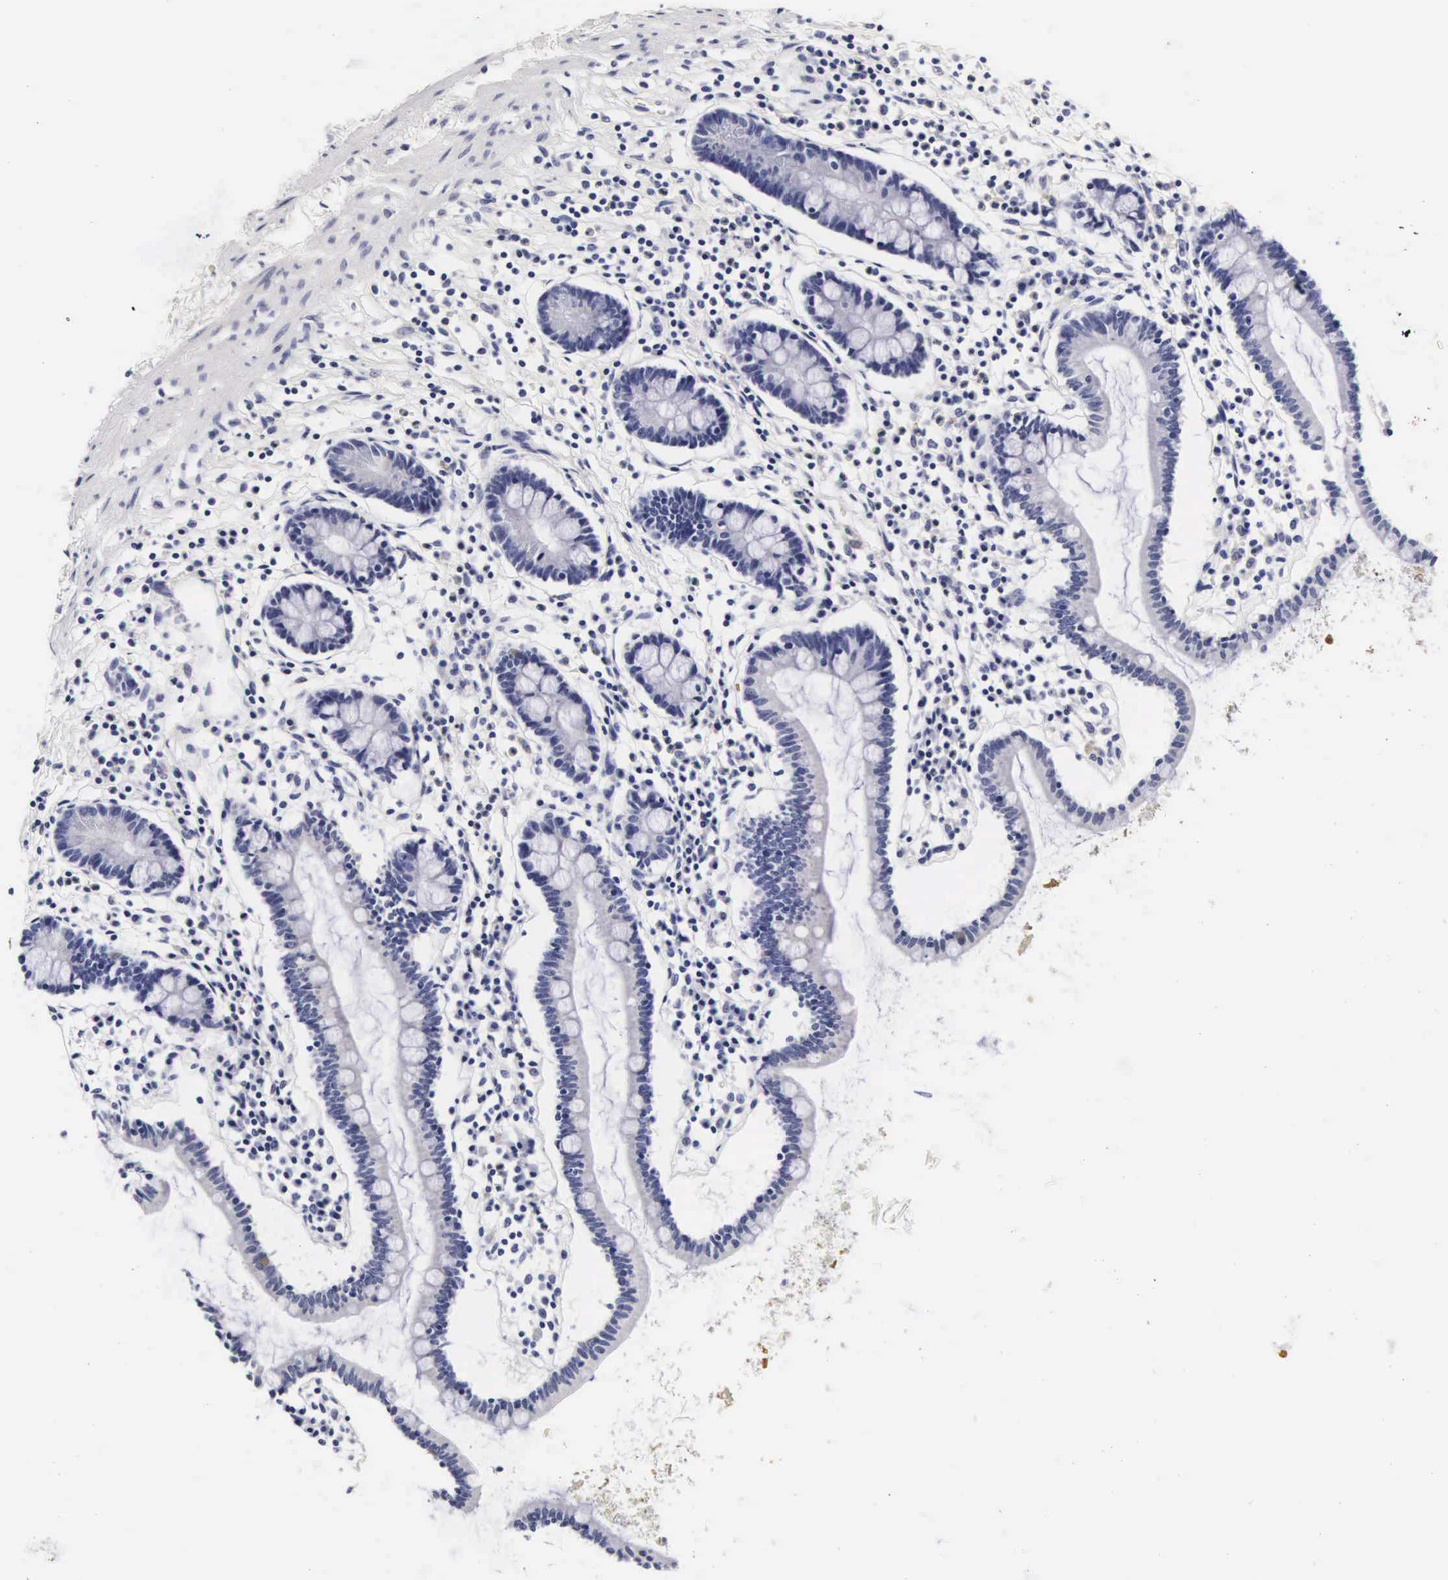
{"staining": {"intensity": "negative", "quantity": "none", "location": "none"}, "tissue": "small intestine", "cell_type": "Glandular cells", "image_type": "normal", "snomed": [{"axis": "morphology", "description": "Normal tissue, NOS"}, {"axis": "topography", "description": "Small intestine"}], "caption": "The histopathology image shows no significant staining in glandular cells of small intestine.", "gene": "RNASE6", "patient": {"sex": "female", "age": 37}}